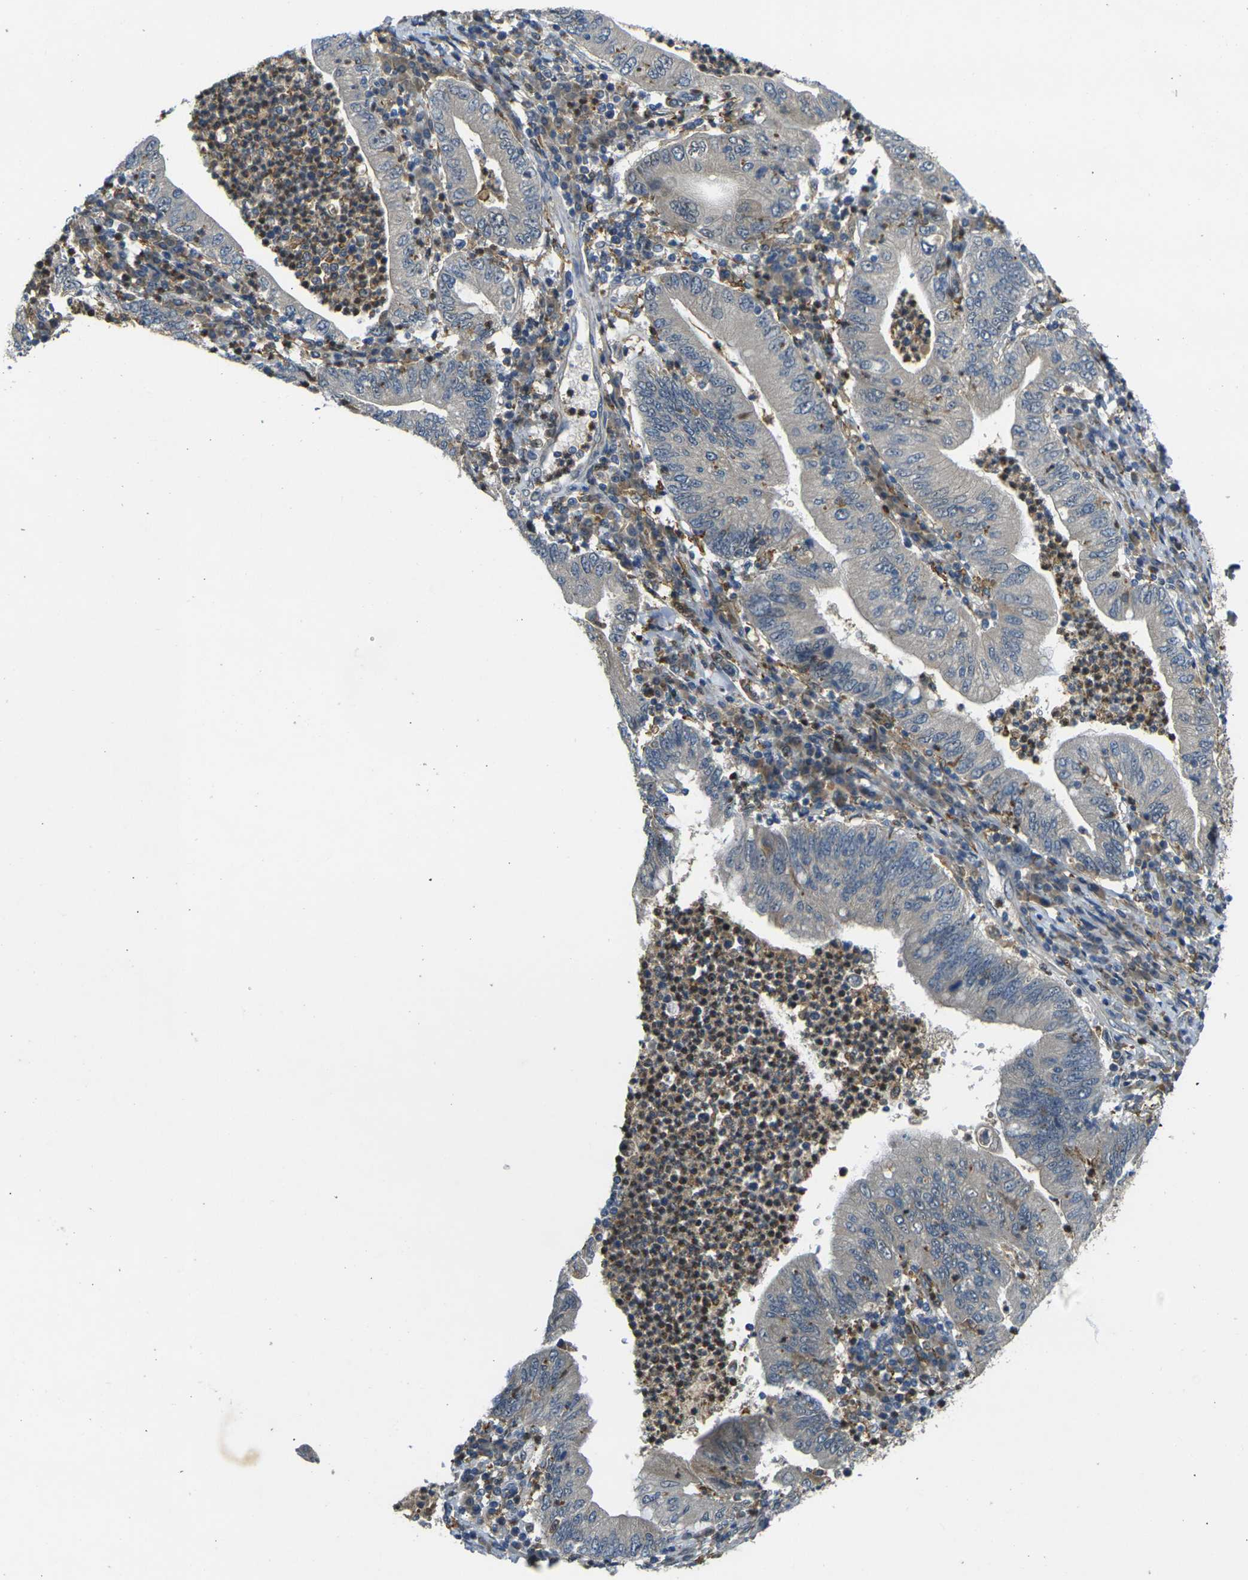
{"staining": {"intensity": "negative", "quantity": "none", "location": "none"}, "tissue": "stomach cancer", "cell_type": "Tumor cells", "image_type": "cancer", "snomed": [{"axis": "morphology", "description": "Normal tissue, NOS"}, {"axis": "morphology", "description": "Adenocarcinoma, NOS"}, {"axis": "topography", "description": "Esophagus"}, {"axis": "topography", "description": "Stomach, upper"}, {"axis": "topography", "description": "Peripheral nerve tissue"}], "caption": "There is no significant expression in tumor cells of adenocarcinoma (stomach). (Stains: DAB IHC with hematoxylin counter stain, Microscopy: brightfield microscopy at high magnification).", "gene": "PIGL", "patient": {"sex": "male", "age": 62}}